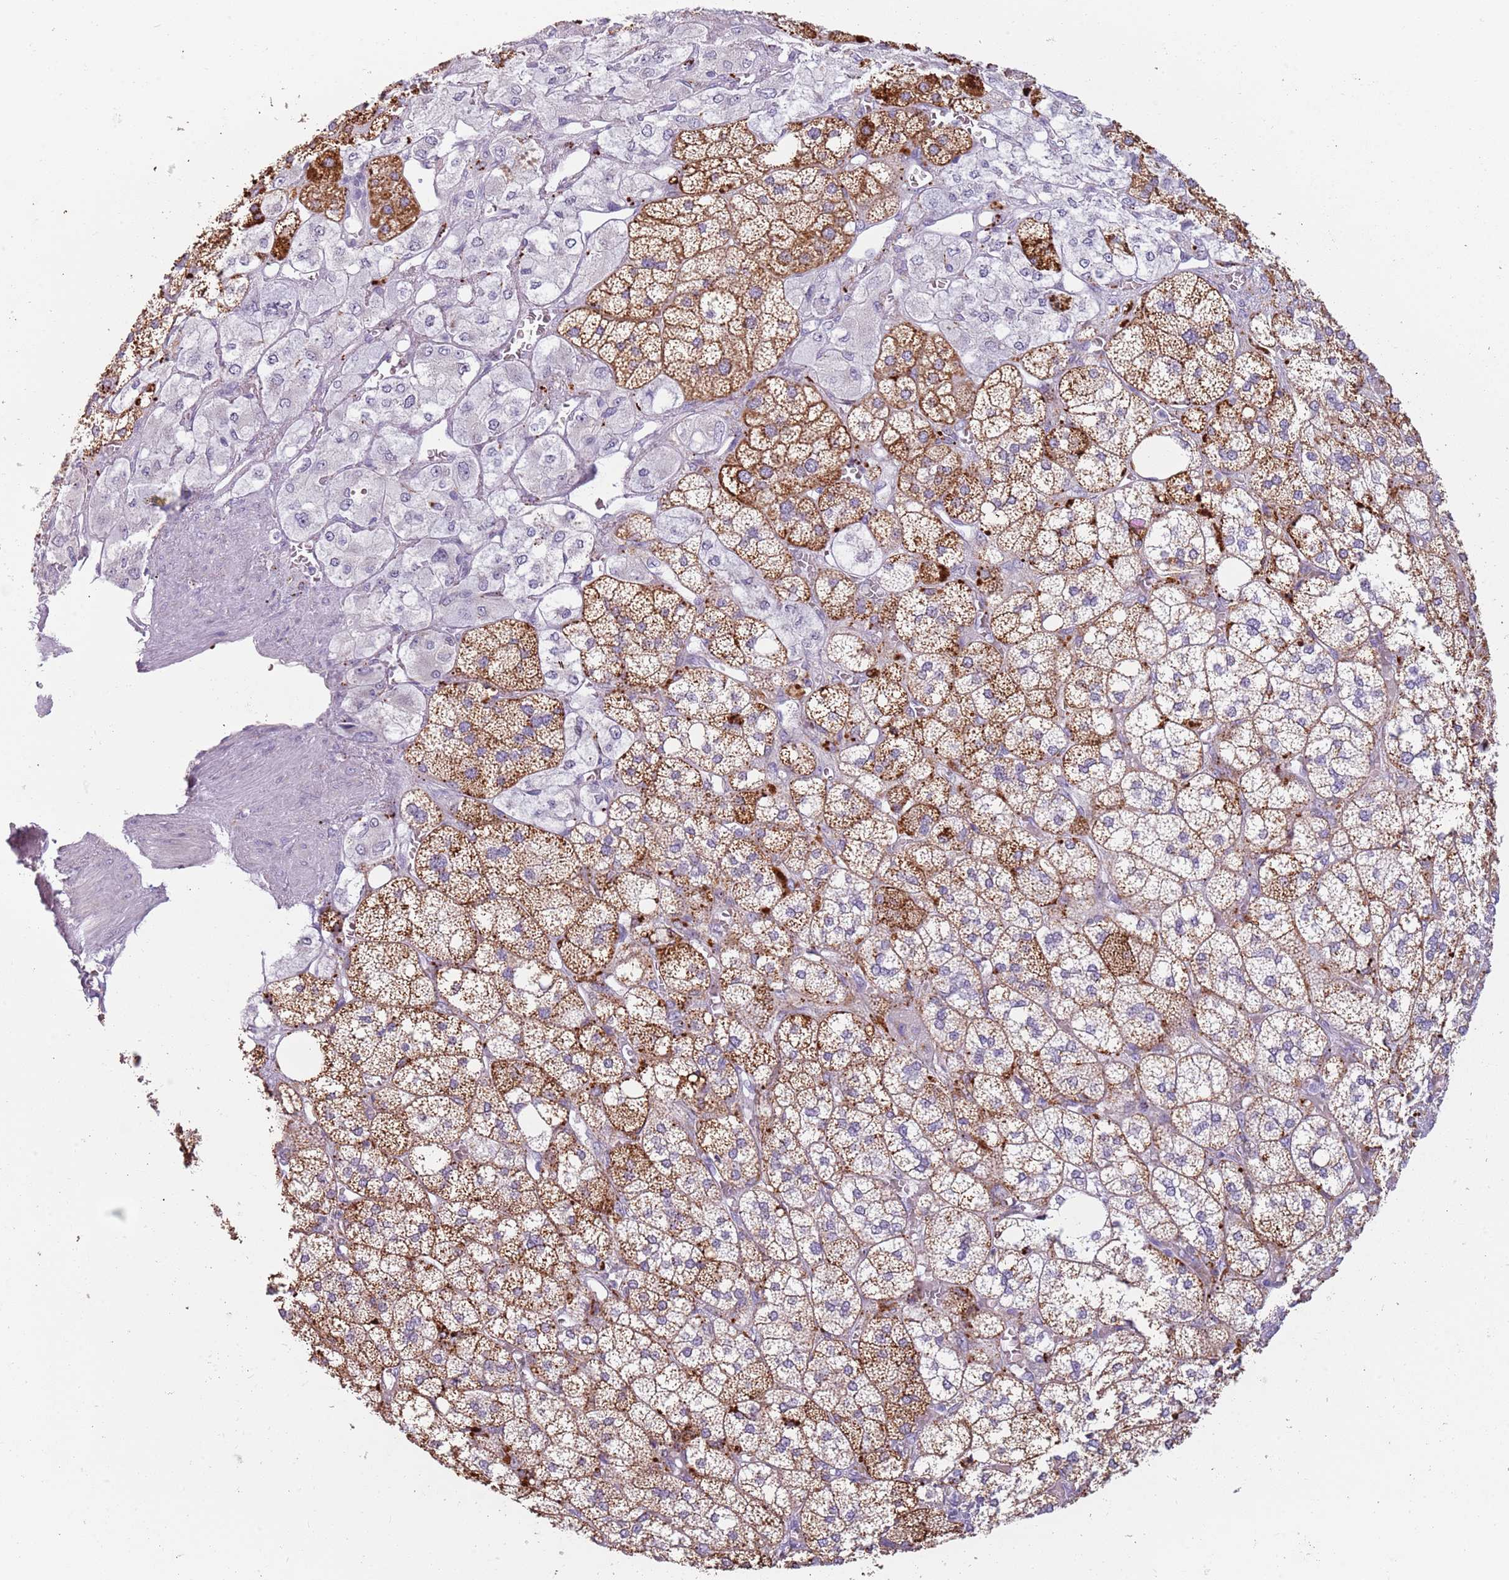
{"staining": {"intensity": "moderate", "quantity": ">75%", "location": "cytoplasmic/membranous"}, "tissue": "adrenal gland", "cell_type": "Glandular cells", "image_type": "normal", "snomed": [{"axis": "morphology", "description": "Normal tissue, NOS"}, {"axis": "topography", "description": "Adrenal gland"}], "caption": "Moderate cytoplasmic/membranous staining is present in about >75% of glandular cells in normal adrenal gland.", "gene": "NWD2", "patient": {"sex": "male", "age": 61}}